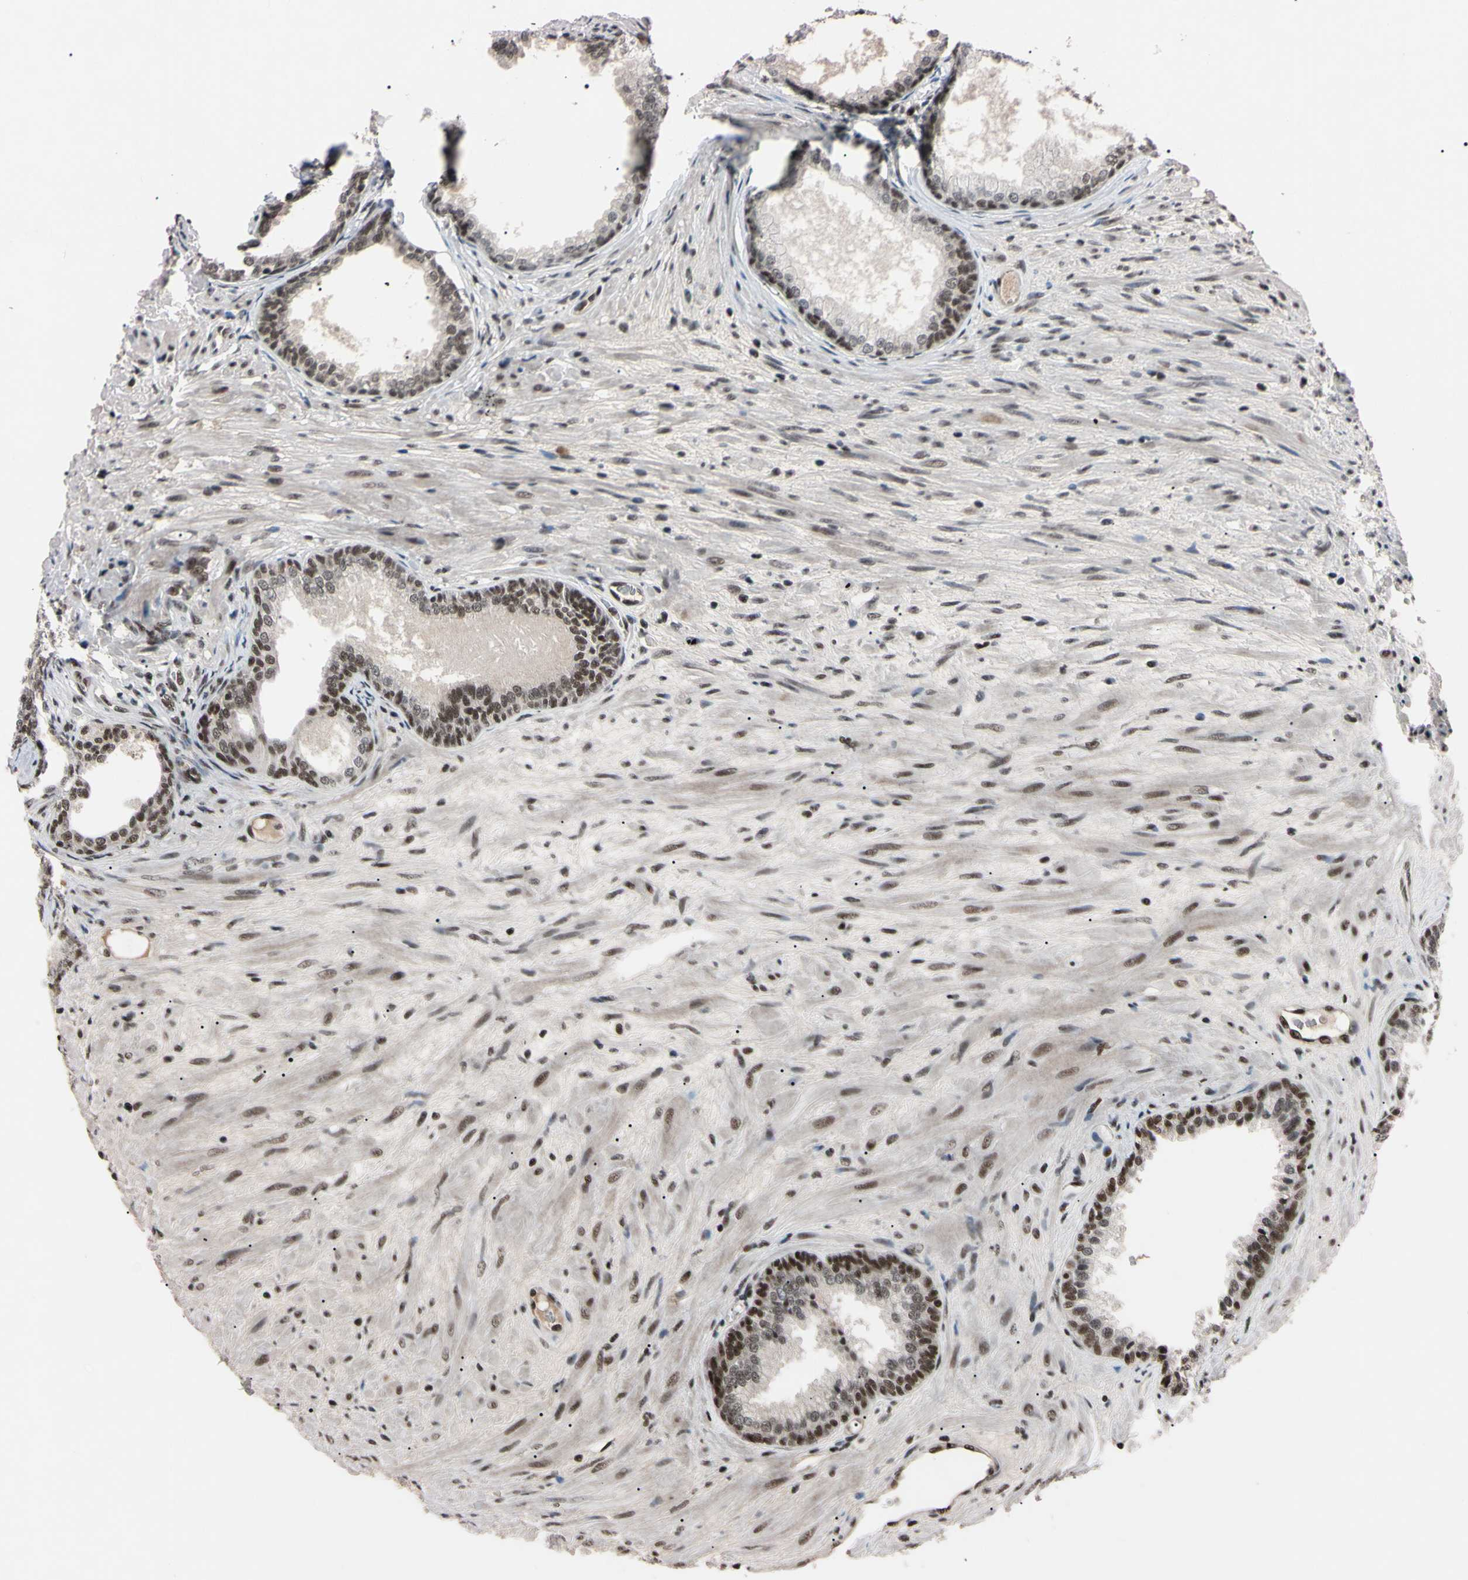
{"staining": {"intensity": "moderate", "quantity": "<25%", "location": "nuclear"}, "tissue": "prostate", "cell_type": "Glandular cells", "image_type": "normal", "snomed": [{"axis": "morphology", "description": "Normal tissue, NOS"}, {"axis": "topography", "description": "Prostate"}], "caption": "Prostate stained with IHC shows moderate nuclear expression in about <25% of glandular cells.", "gene": "YY1", "patient": {"sex": "male", "age": 76}}